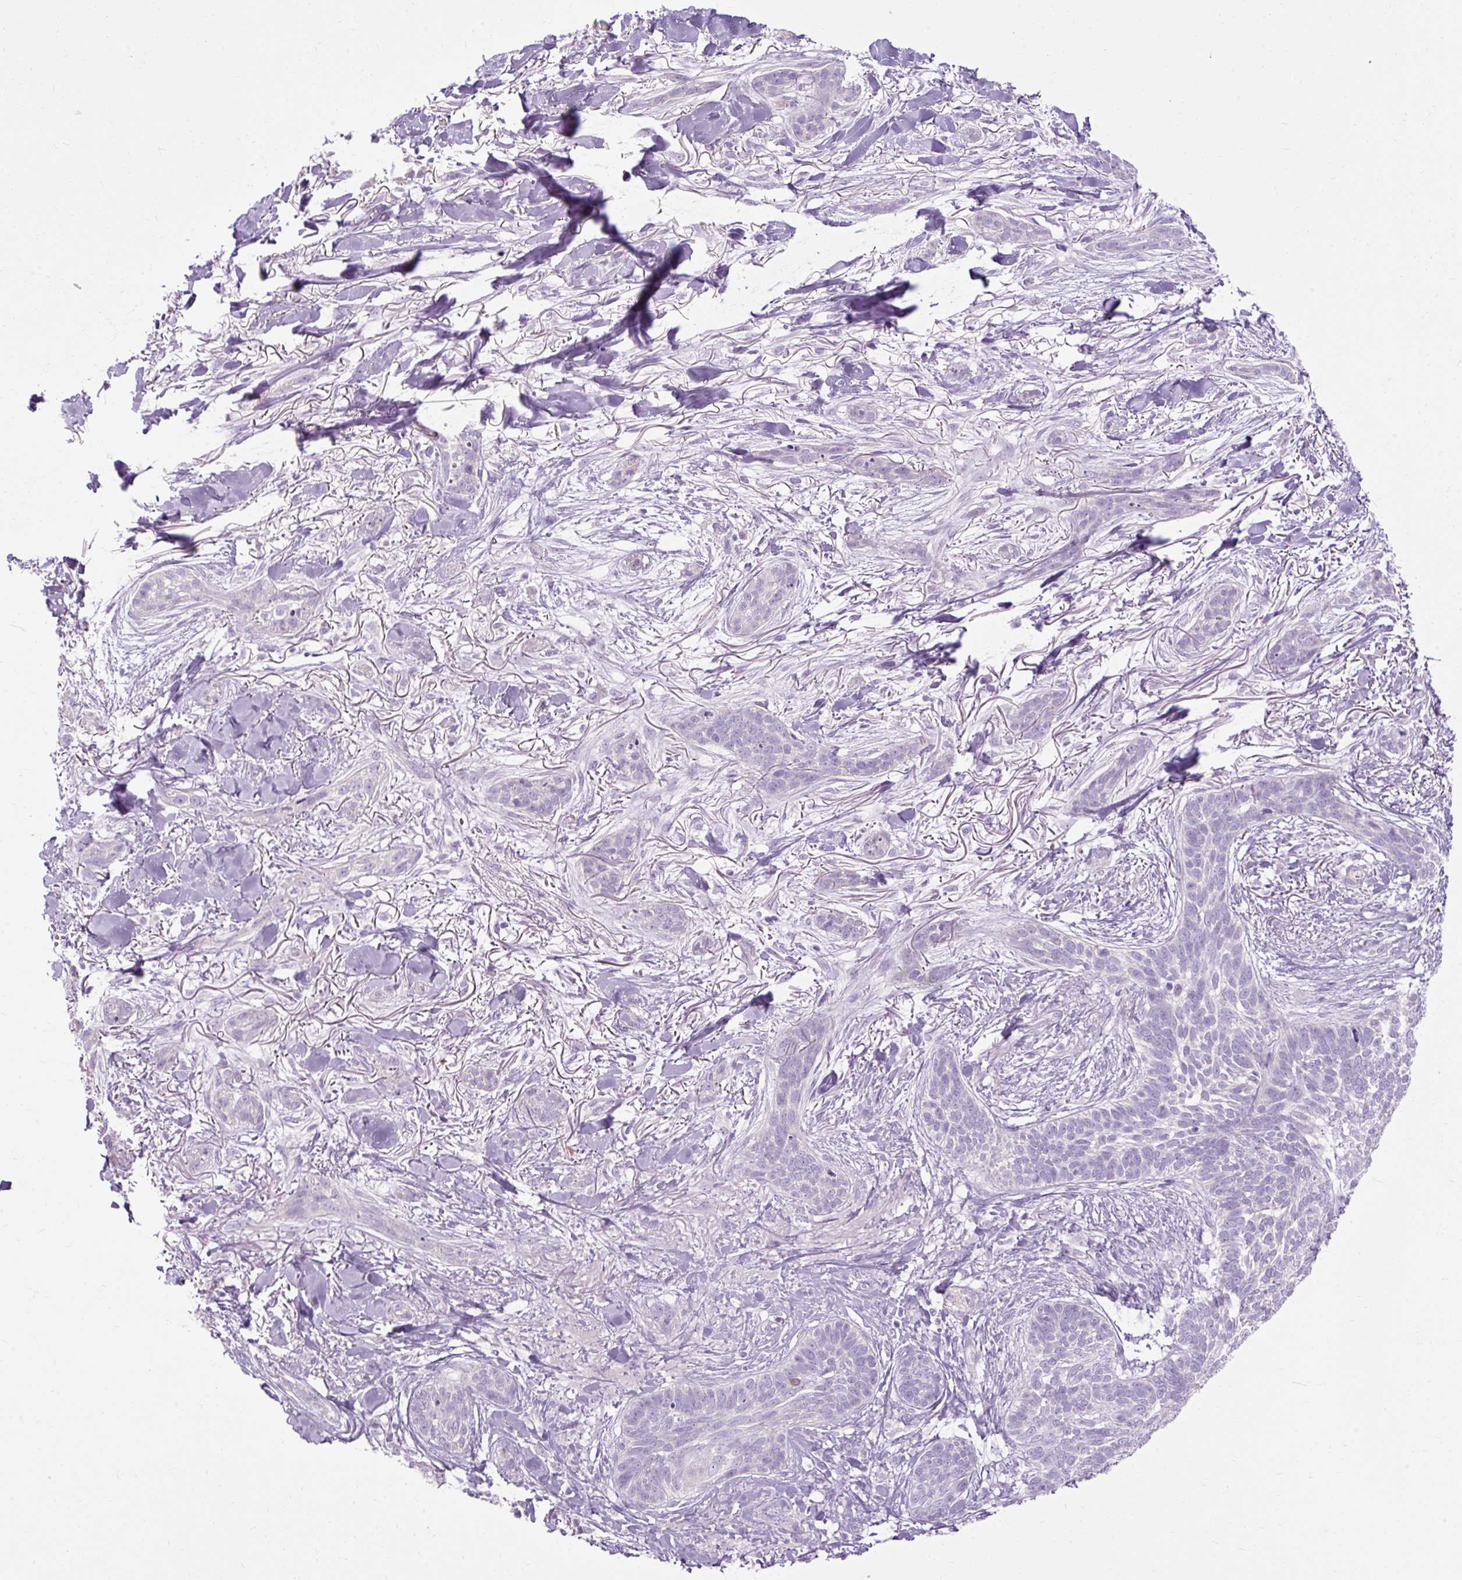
{"staining": {"intensity": "negative", "quantity": "none", "location": "none"}, "tissue": "skin cancer", "cell_type": "Tumor cells", "image_type": "cancer", "snomed": [{"axis": "morphology", "description": "Basal cell carcinoma"}, {"axis": "topography", "description": "Skin"}], "caption": "IHC of human skin cancer (basal cell carcinoma) exhibits no expression in tumor cells.", "gene": "HSD11B1", "patient": {"sex": "male", "age": 52}}